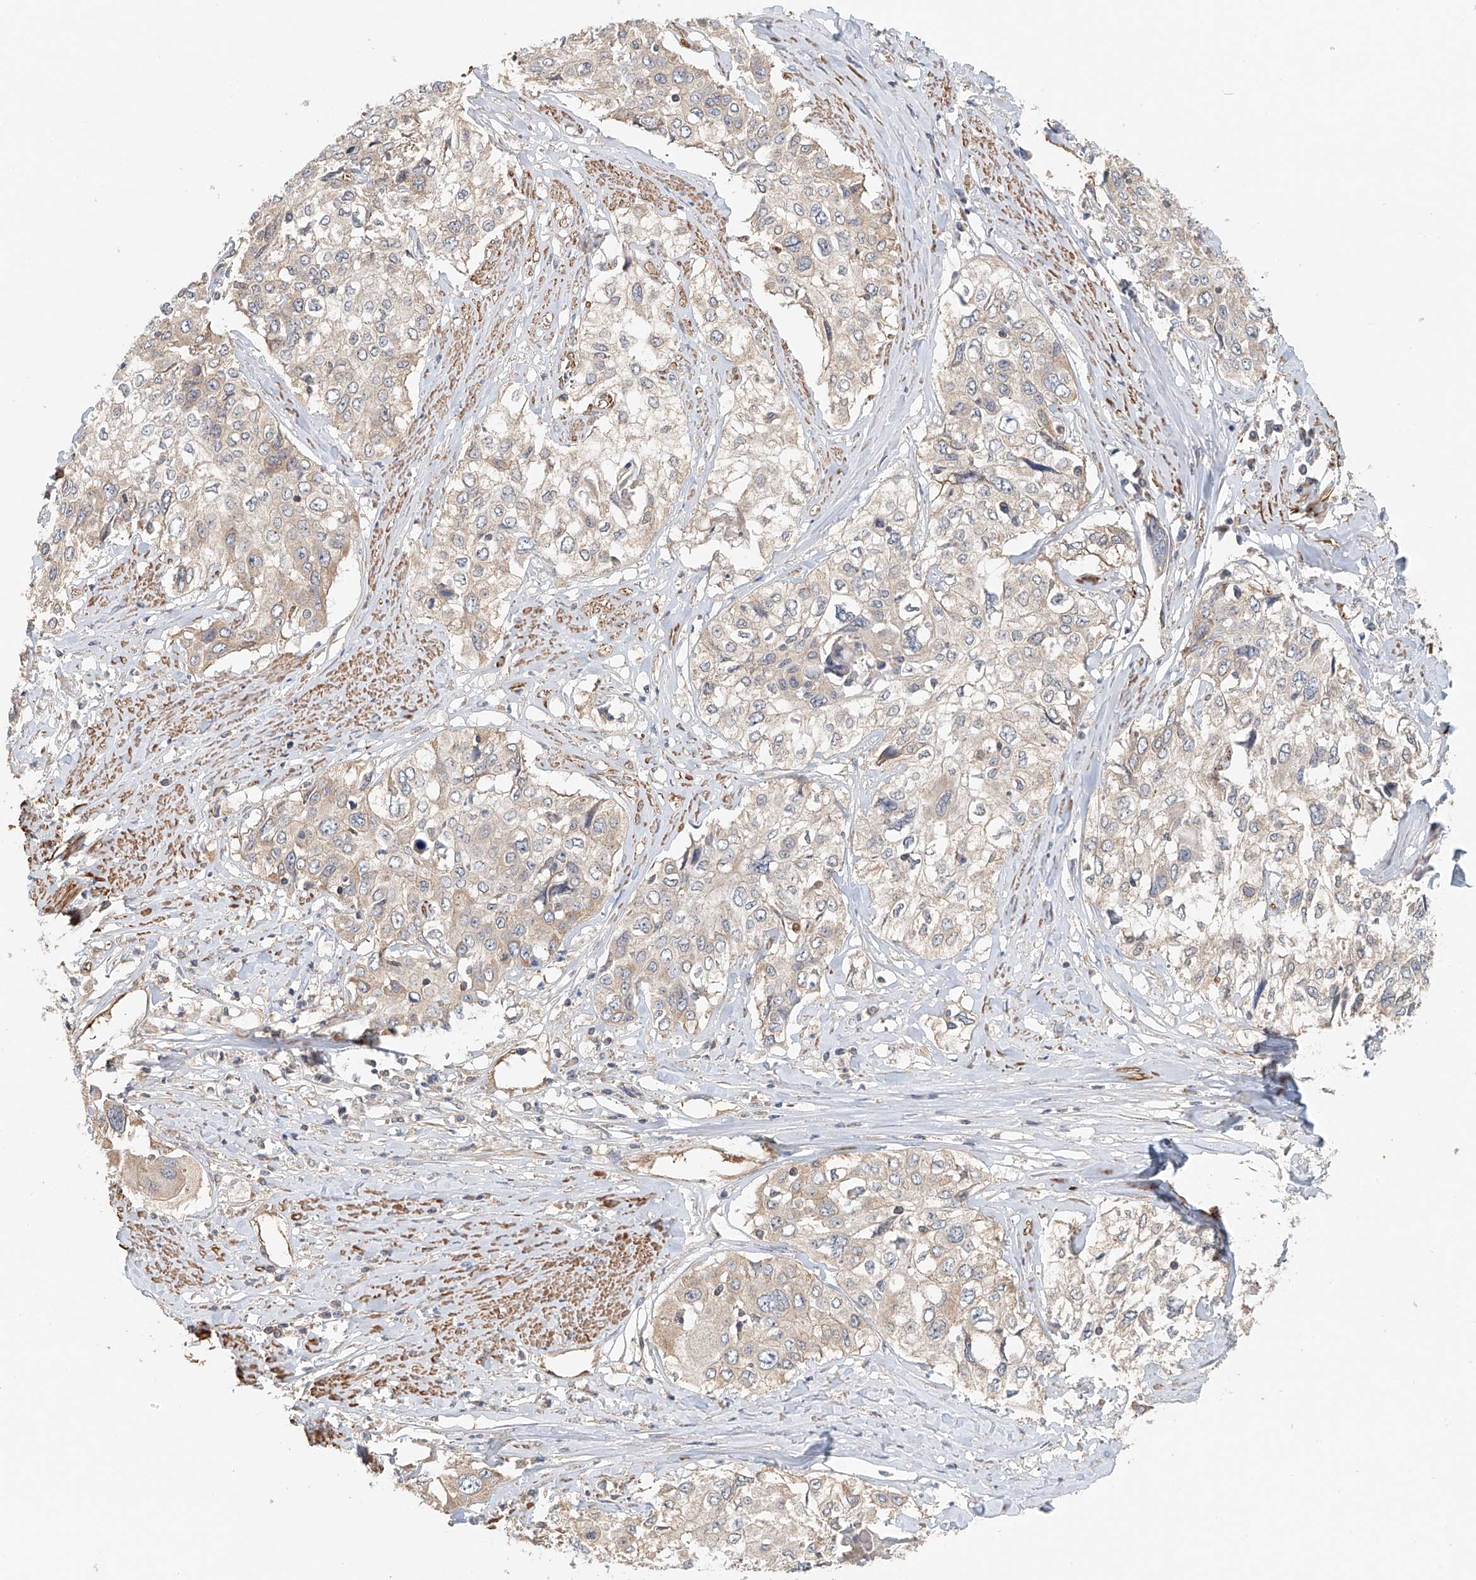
{"staining": {"intensity": "weak", "quantity": "<25%", "location": "cytoplasmic/membranous"}, "tissue": "cervical cancer", "cell_type": "Tumor cells", "image_type": "cancer", "snomed": [{"axis": "morphology", "description": "Squamous cell carcinoma, NOS"}, {"axis": "topography", "description": "Cervix"}], "caption": "This photomicrograph is of cervical cancer stained with immunohistochemistry (IHC) to label a protein in brown with the nuclei are counter-stained blue. There is no expression in tumor cells. Nuclei are stained in blue.", "gene": "FRYL", "patient": {"sex": "female", "age": 31}}